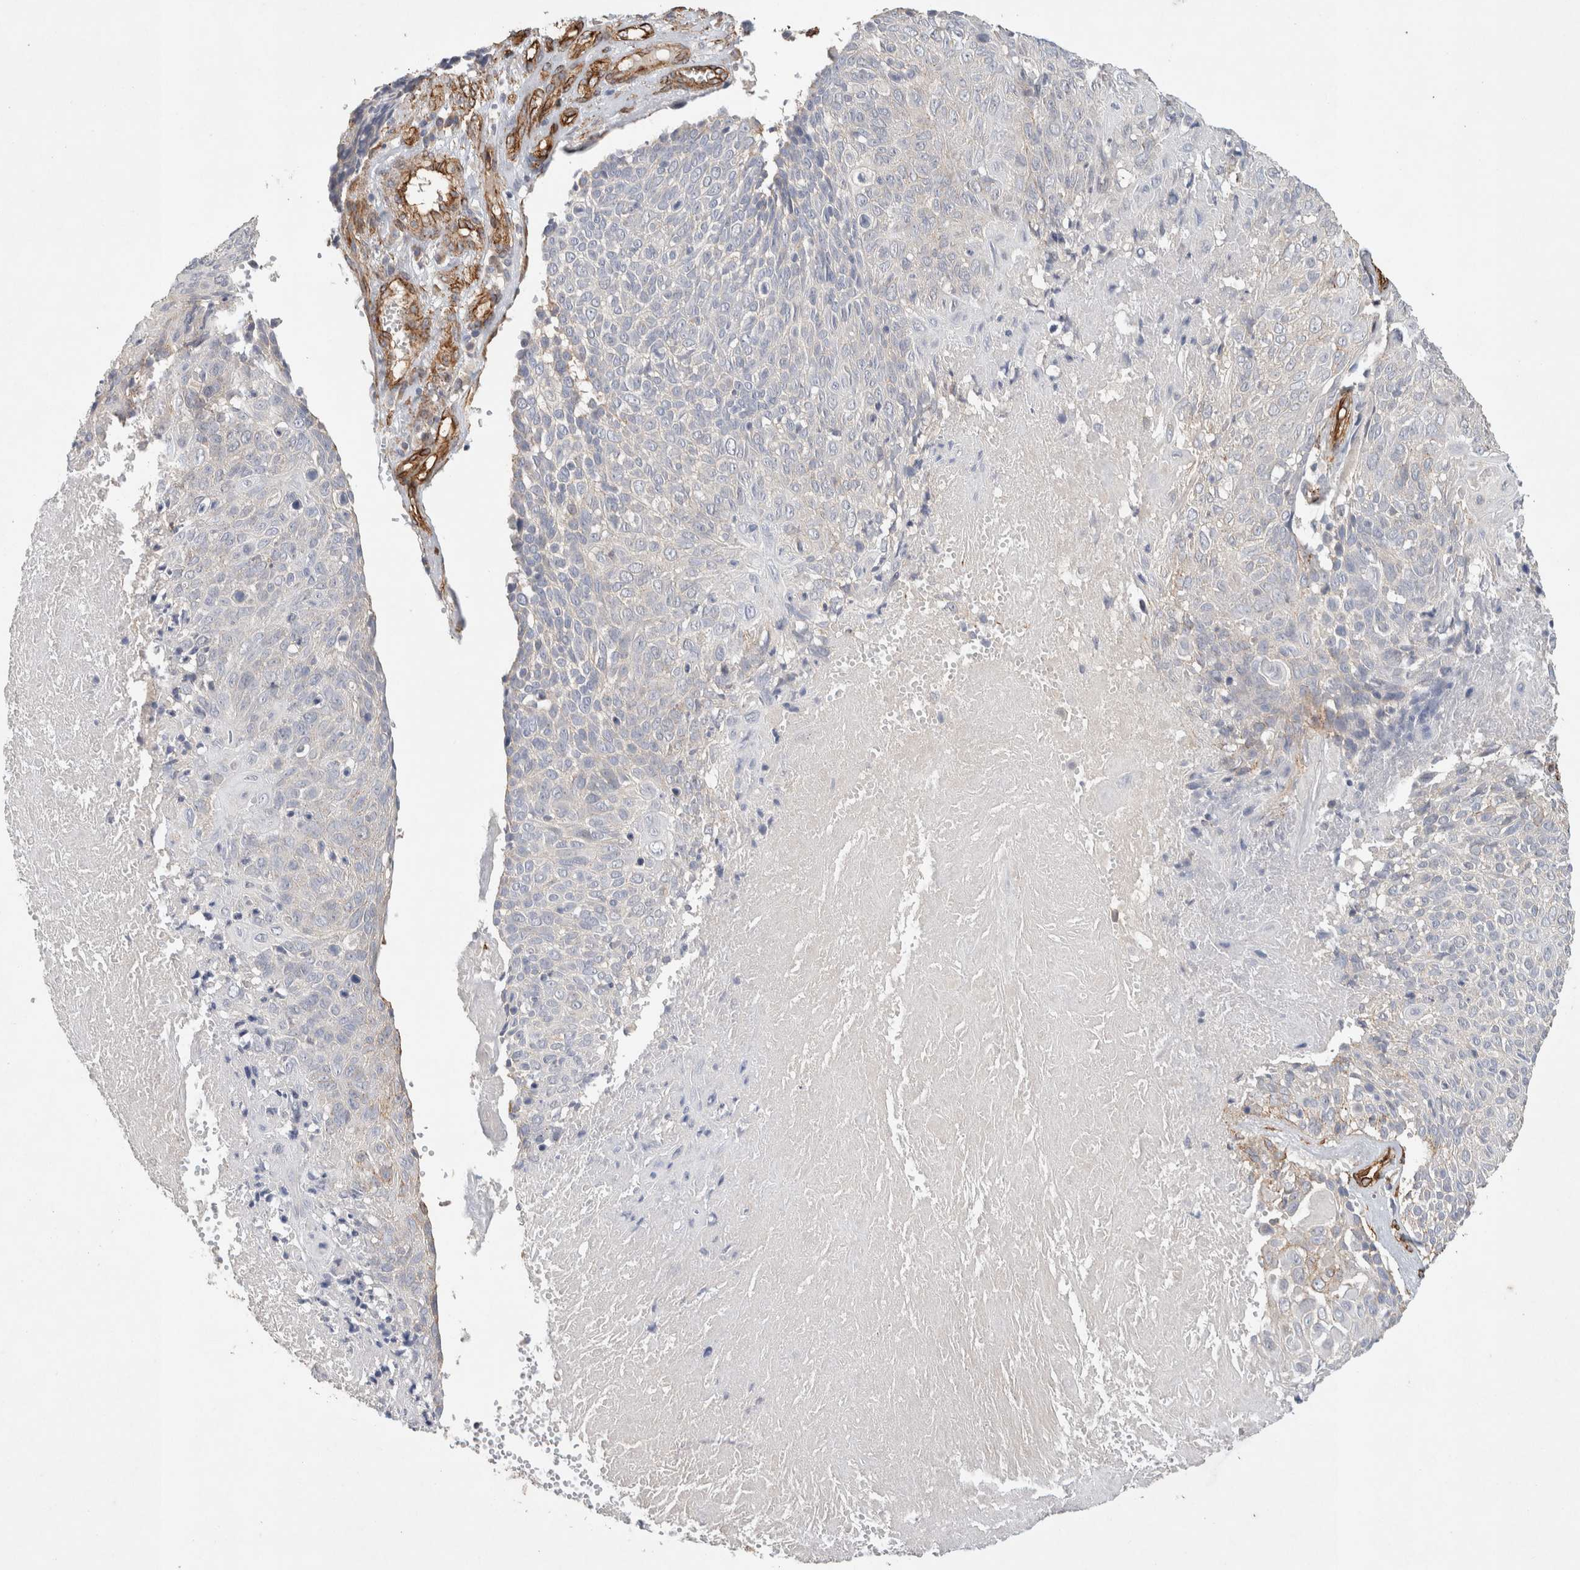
{"staining": {"intensity": "weak", "quantity": "<25%", "location": "cytoplasmic/membranous"}, "tissue": "cervical cancer", "cell_type": "Tumor cells", "image_type": "cancer", "snomed": [{"axis": "morphology", "description": "Squamous cell carcinoma, NOS"}, {"axis": "topography", "description": "Cervix"}], "caption": "The immunohistochemistry (IHC) image has no significant expression in tumor cells of cervical cancer tissue.", "gene": "JMJD4", "patient": {"sex": "female", "age": 74}}